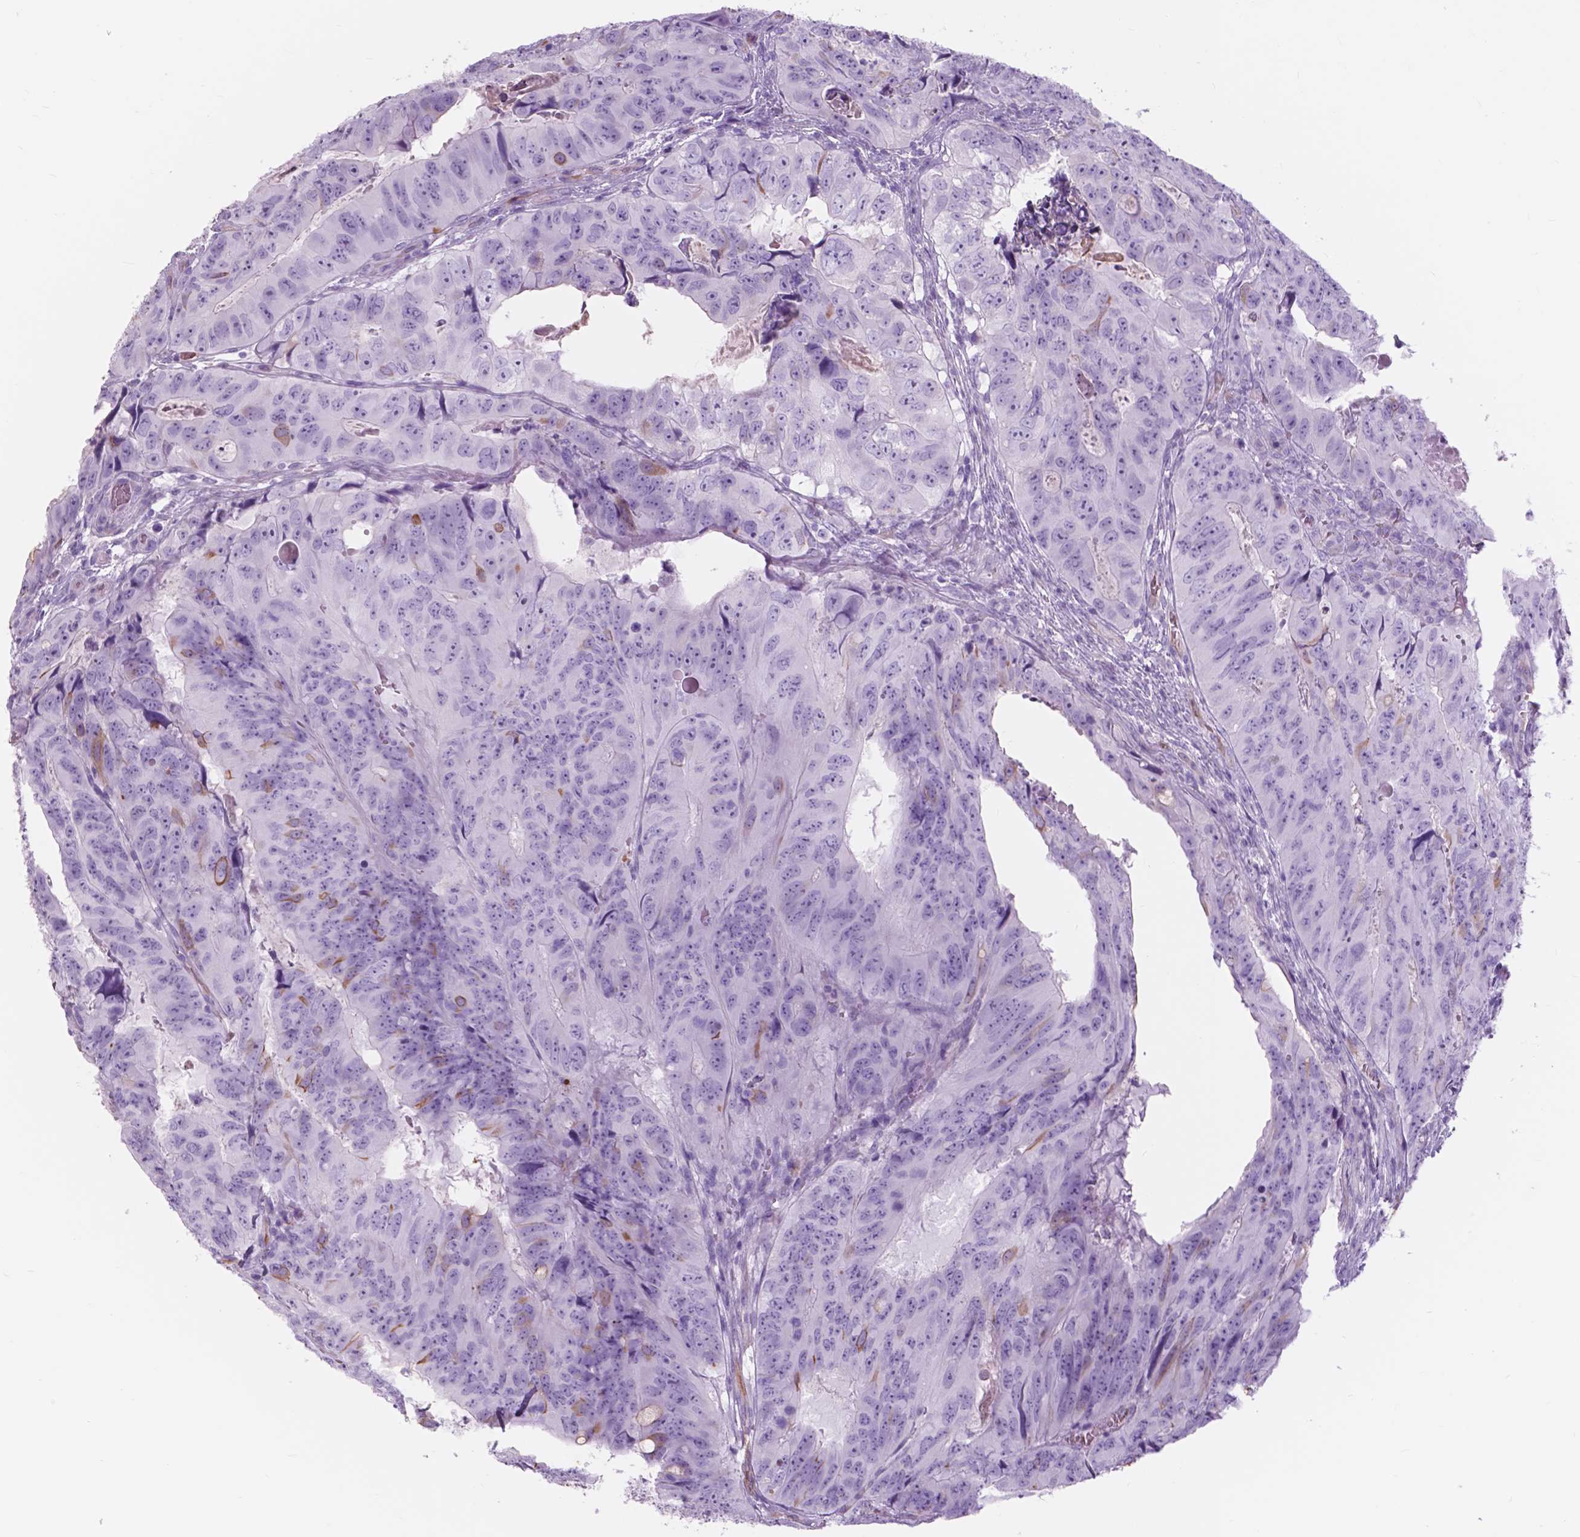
{"staining": {"intensity": "negative", "quantity": "none", "location": "none"}, "tissue": "colorectal cancer", "cell_type": "Tumor cells", "image_type": "cancer", "snomed": [{"axis": "morphology", "description": "Adenocarcinoma, NOS"}, {"axis": "topography", "description": "Colon"}], "caption": "Tumor cells show no significant positivity in colorectal adenocarcinoma.", "gene": "FXYD2", "patient": {"sex": "male", "age": 79}}